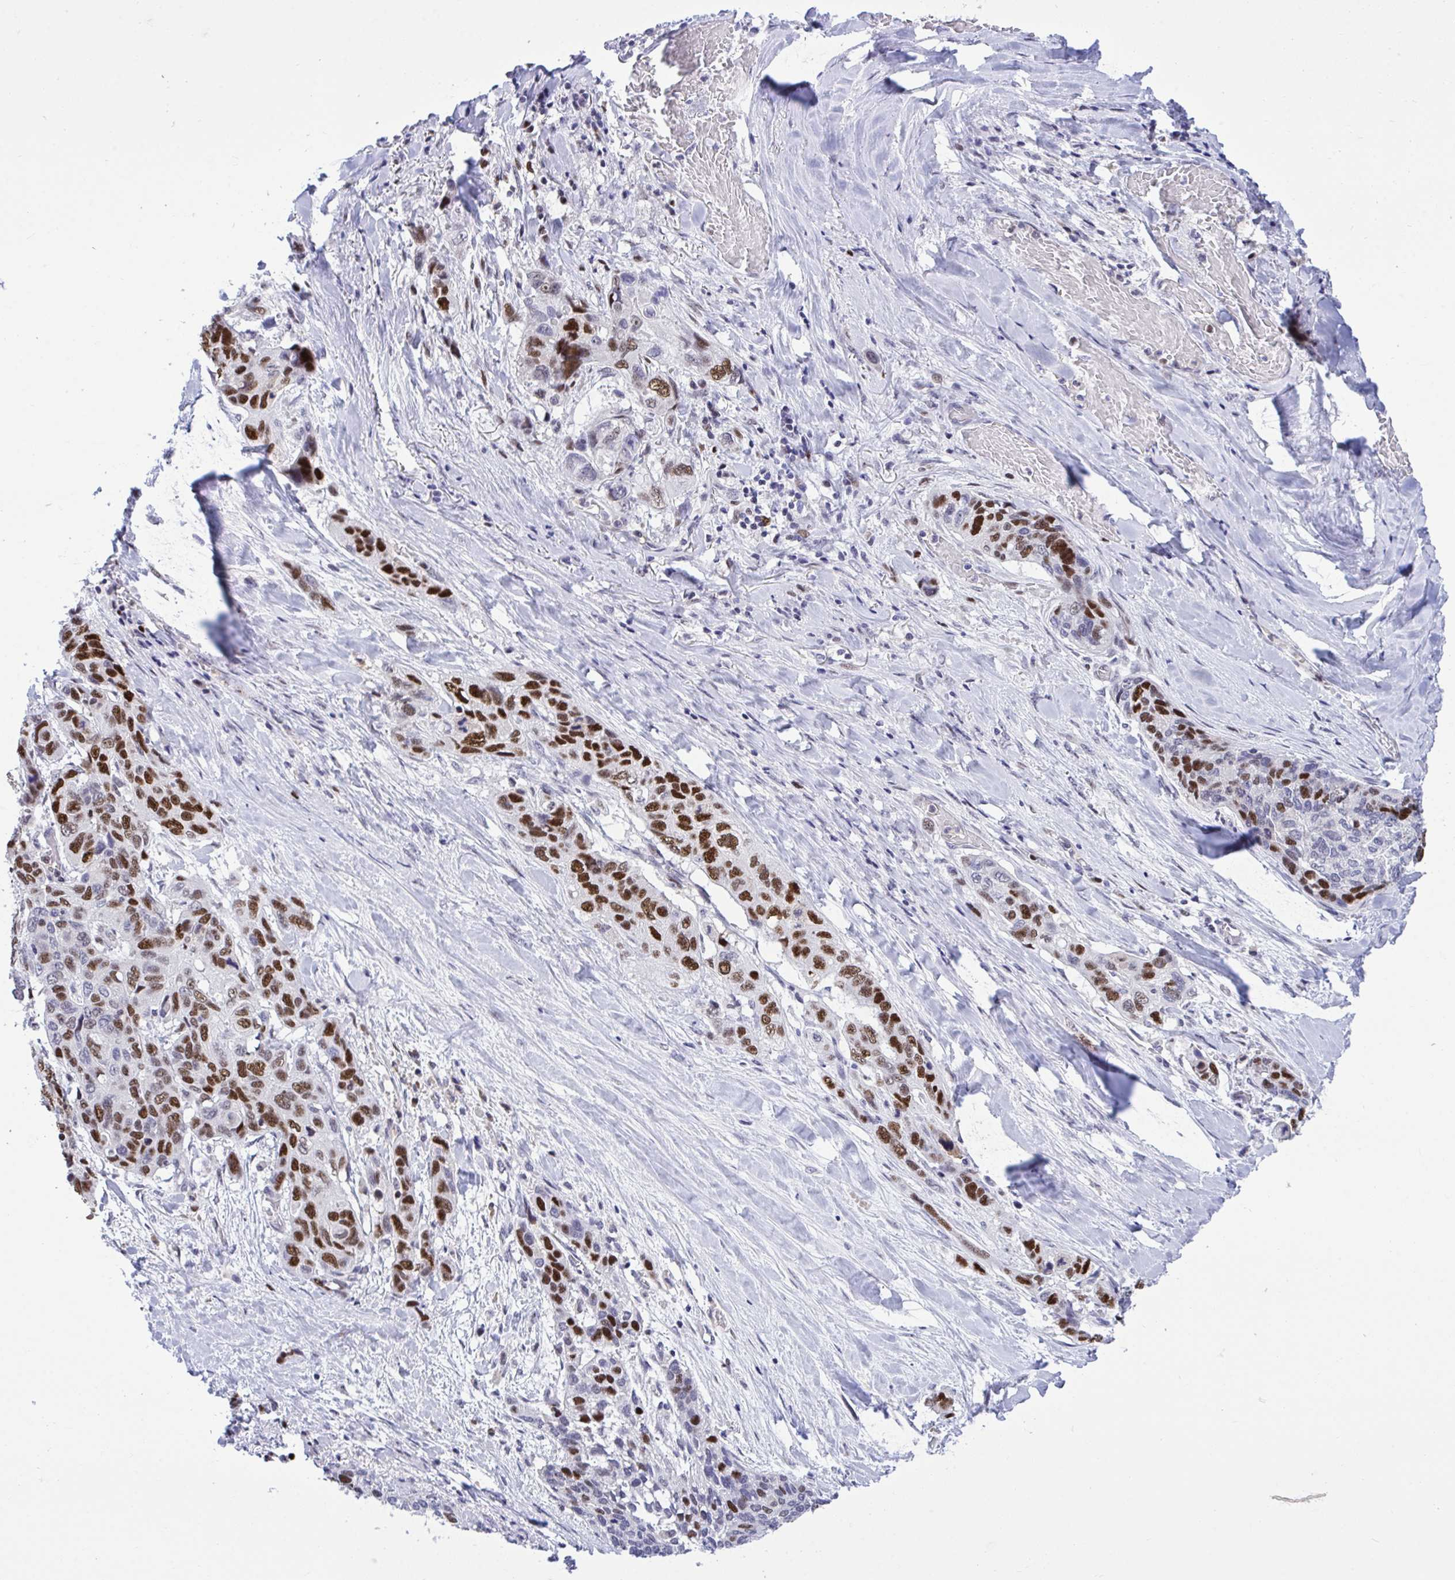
{"staining": {"intensity": "strong", "quantity": ">75%", "location": "nuclear"}, "tissue": "lung cancer", "cell_type": "Tumor cells", "image_type": "cancer", "snomed": [{"axis": "morphology", "description": "Squamous cell carcinoma, NOS"}, {"axis": "morphology", "description": "Squamous cell carcinoma, metastatic, NOS"}, {"axis": "topography", "description": "Lymph node"}, {"axis": "topography", "description": "Lung"}], "caption": "Immunohistochemistry staining of lung cancer, which reveals high levels of strong nuclear staining in about >75% of tumor cells indicating strong nuclear protein staining. The staining was performed using DAB (brown) for protein detection and nuclei were counterstained in hematoxylin (blue).", "gene": "C1QL2", "patient": {"sex": "male", "age": 41}}